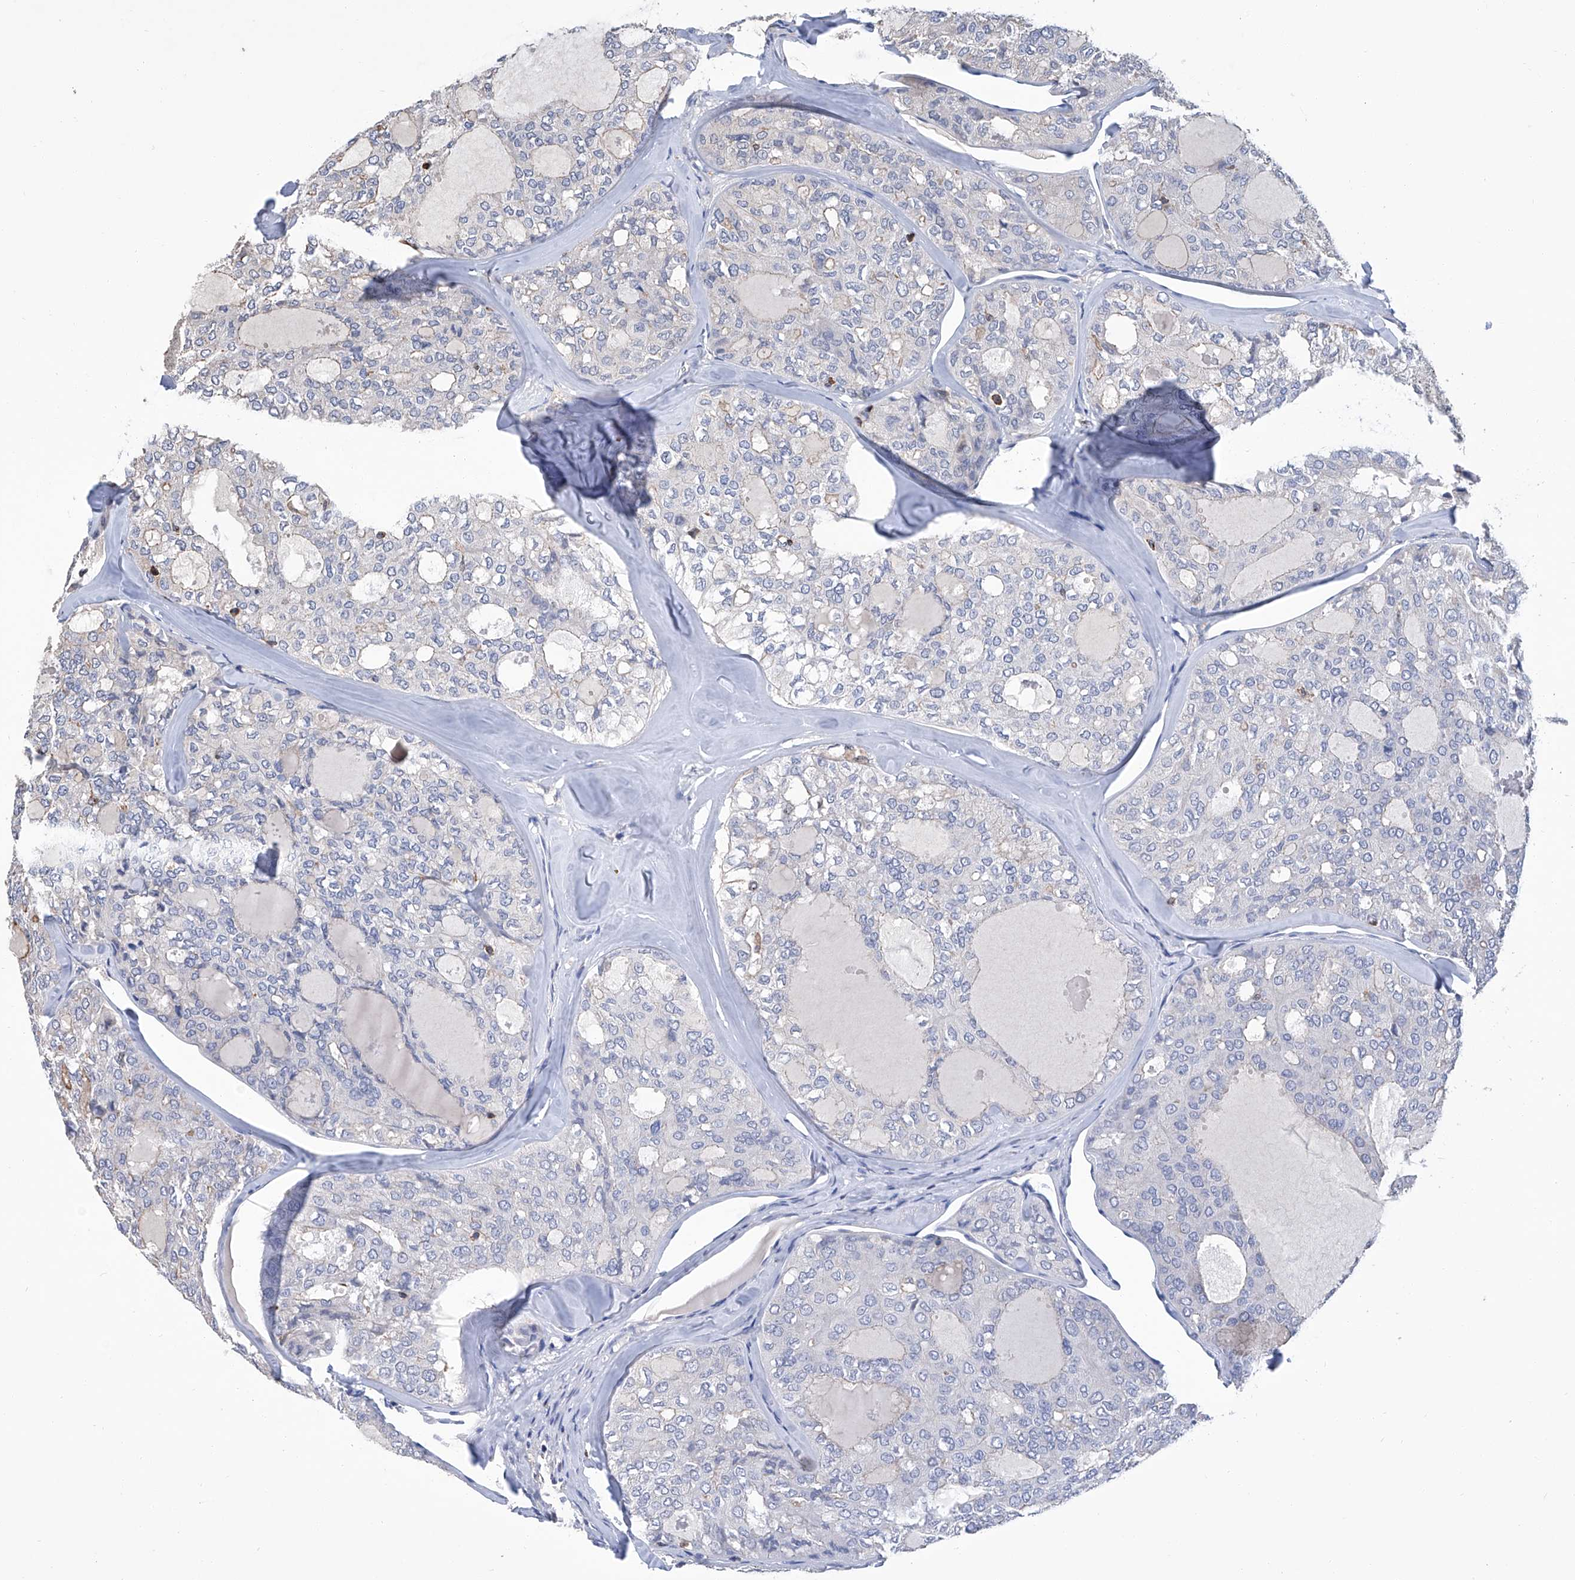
{"staining": {"intensity": "negative", "quantity": "none", "location": "none"}, "tissue": "thyroid cancer", "cell_type": "Tumor cells", "image_type": "cancer", "snomed": [{"axis": "morphology", "description": "Follicular adenoma carcinoma, NOS"}, {"axis": "topography", "description": "Thyroid gland"}], "caption": "Follicular adenoma carcinoma (thyroid) was stained to show a protein in brown. There is no significant expression in tumor cells. (DAB (3,3'-diaminobenzidine) immunohistochemistry (IHC), high magnification).", "gene": "GPT", "patient": {"sex": "male", "age": 75}}